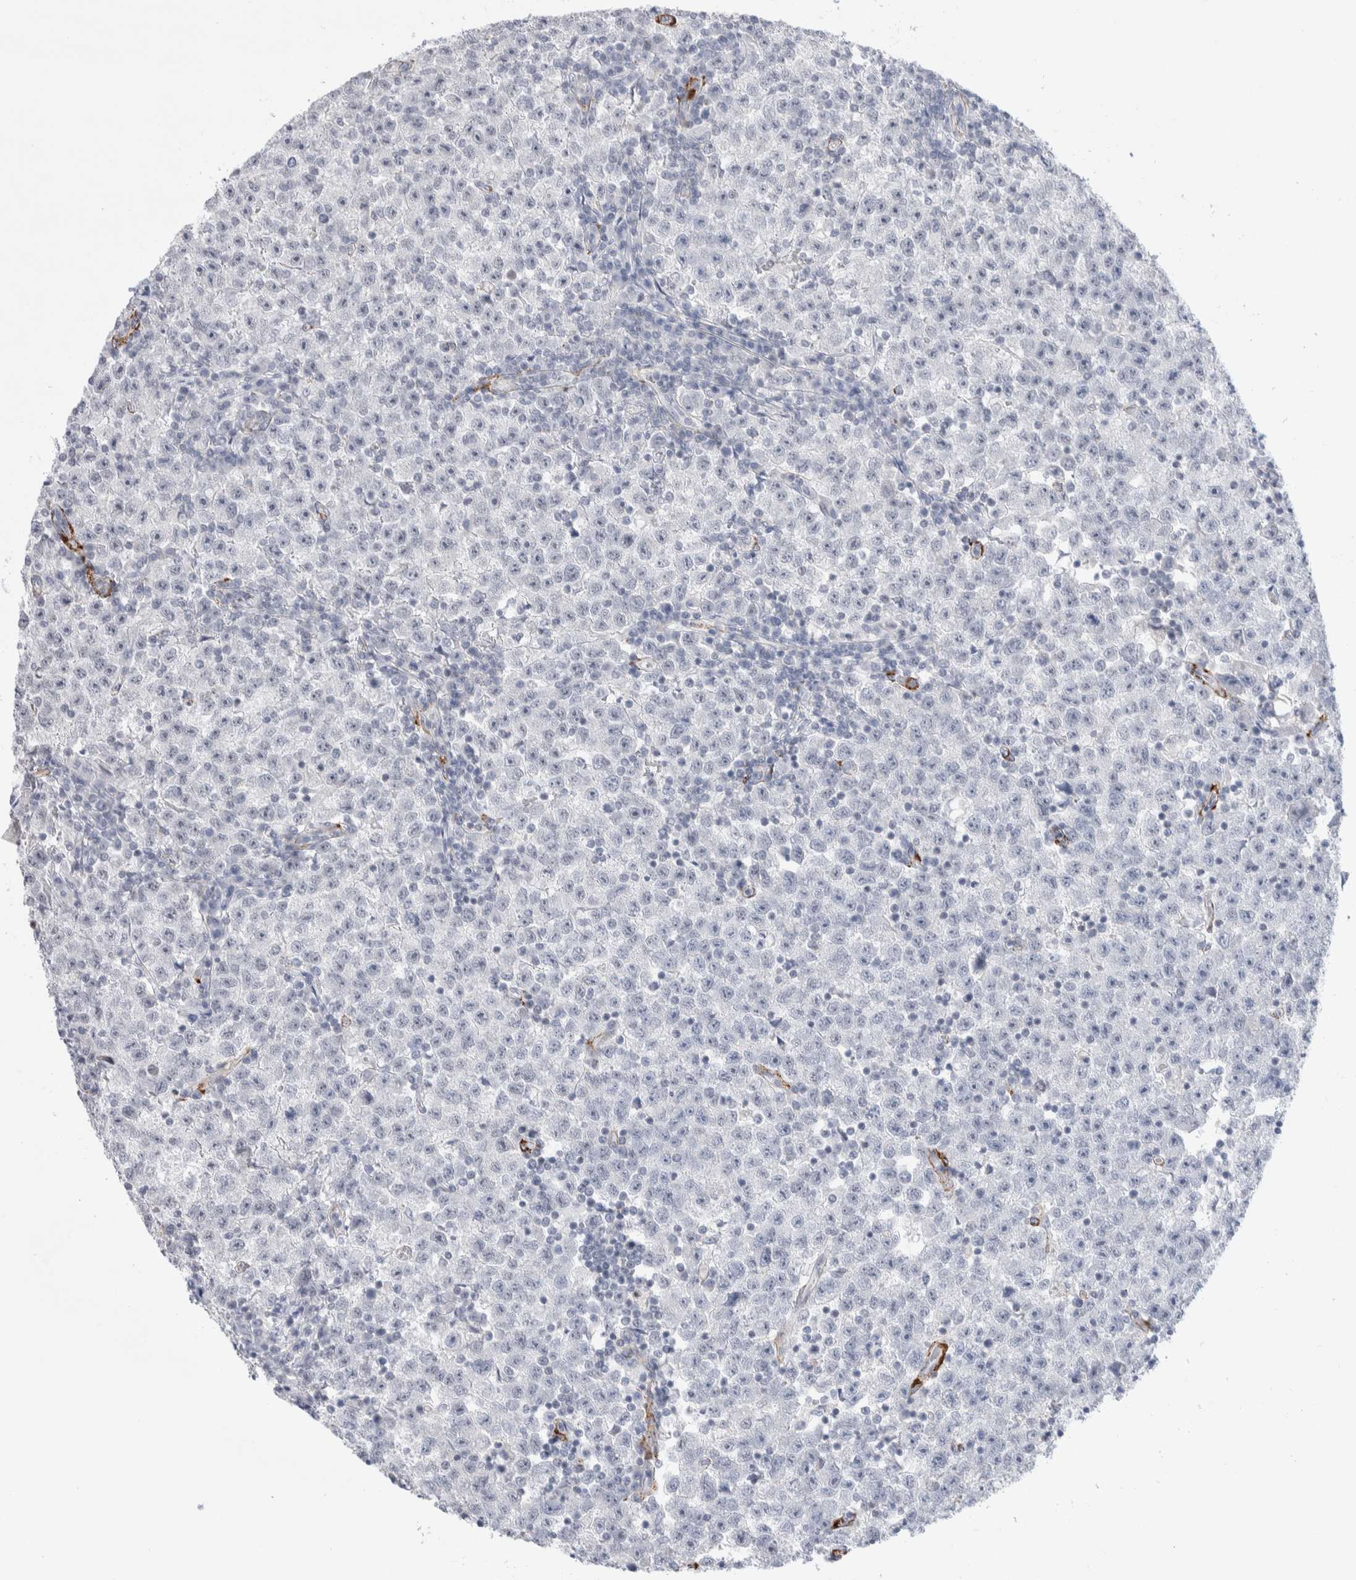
{"staining": {"intensity": "negative", "quantity": "none", "location": "none"}, "tissue": "testis cancer", "cell_type": "Tumor cells", "image_type": "cancer", "snomed": [{"axis": "morphology", "description": "Seminoma, NOS"}, {"axis": "topography", "description": "Testis"}], "caption": "The immunohistochemistry (IHC) micrograph has no significant positivity in tumor cells of testis cancer (seminoma) tissue.", "gene": "SEPTIN4", "patient": {"sex": "male", "age": 22}}